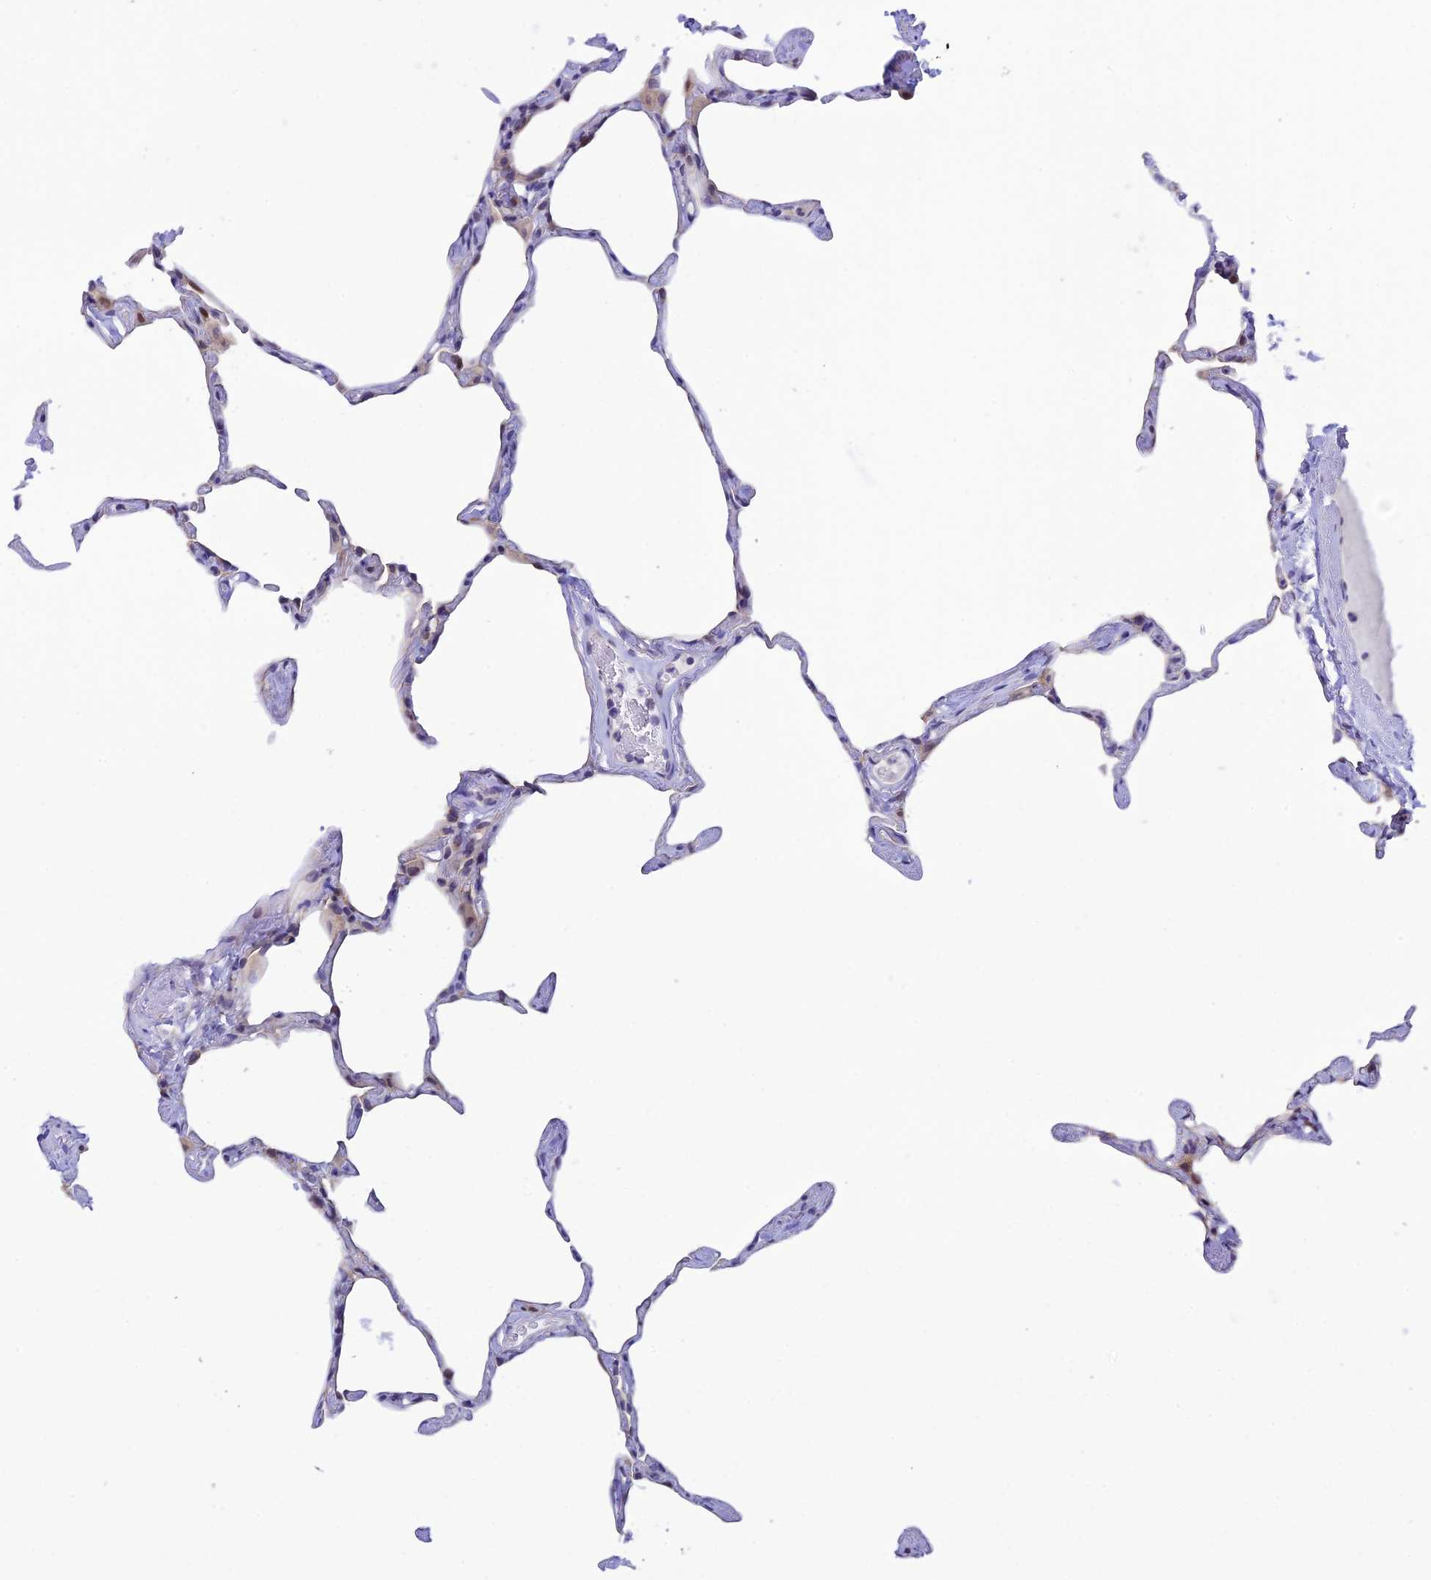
{"staining": {"intensity": "negative", "quantity": "none", "location": "none"}, "tissue": "lung", "cell_type": "Alveolar cells", "image_type": "normal", "snomed": [{"axis": "morphology", "description": "Normal tissue, NOS"}, {"axis": "topography", "description": "Lung"}], "caption": "This is an immunohistochemistry photomicrograph of unremarkable lung. There is no positivity in alveolar cells.", "gene": "RASGEF1B", "patient": {"sex": "male", "age": 65}}